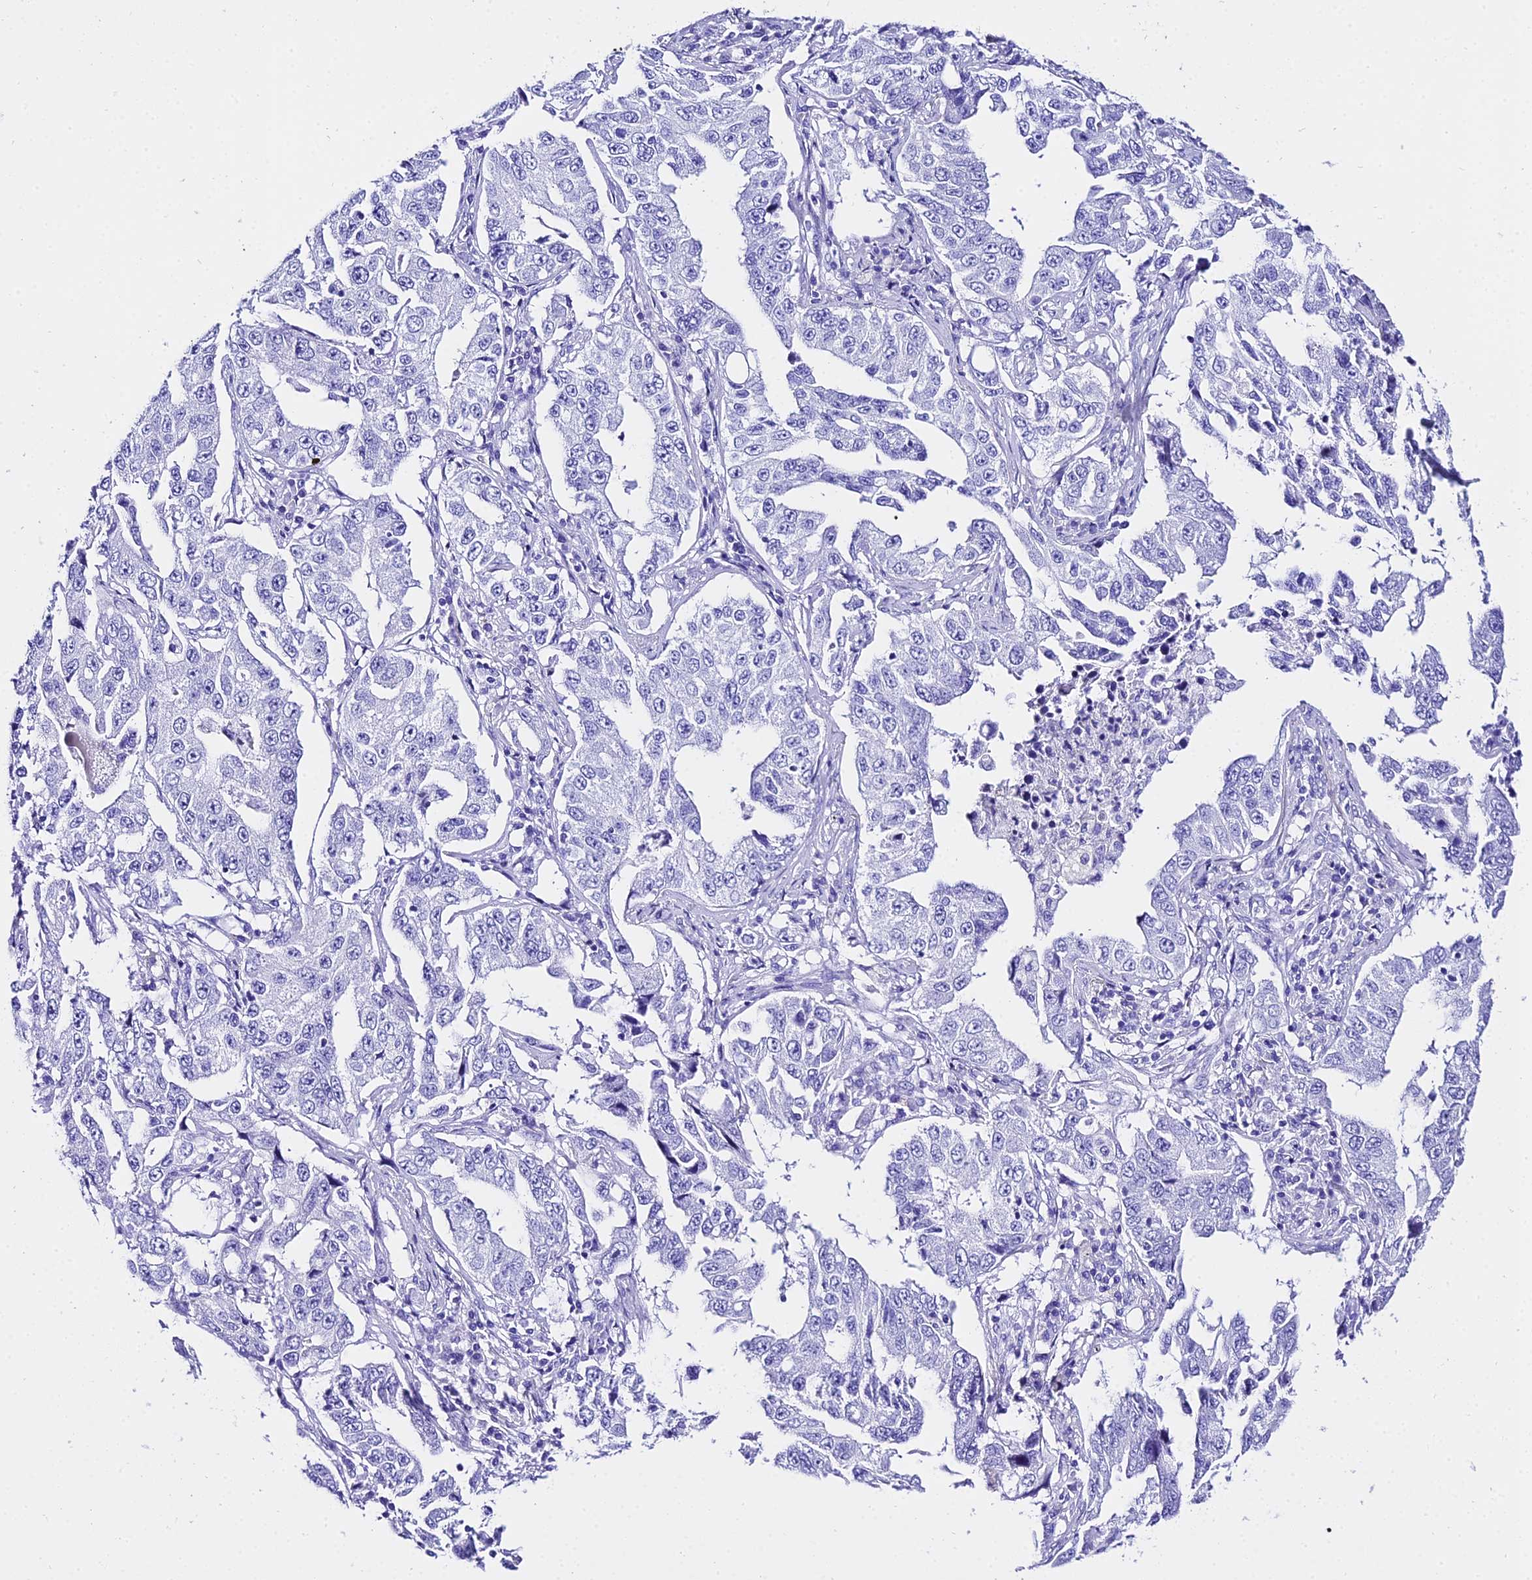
{"staining": {"intensity": "negative", "quantity": "none", "location": "none"}, "tissue": "lung cancer", "cell_type": "Tumor cells", "image_type": "cancer", "snomed": [{"axis": "morphology", "description": "Adenocarcinoma, NOS"}, {"axis": "topography", "description": "Lung"}], "caption": "DAB (3,3'-diaminobenzidine) immunohistochemical staining of lung adenocarcinoma reveals no significant positivity in tumor cells.", "gene": "TRMT44", "patient": {"sex": "female", "age": 51}}